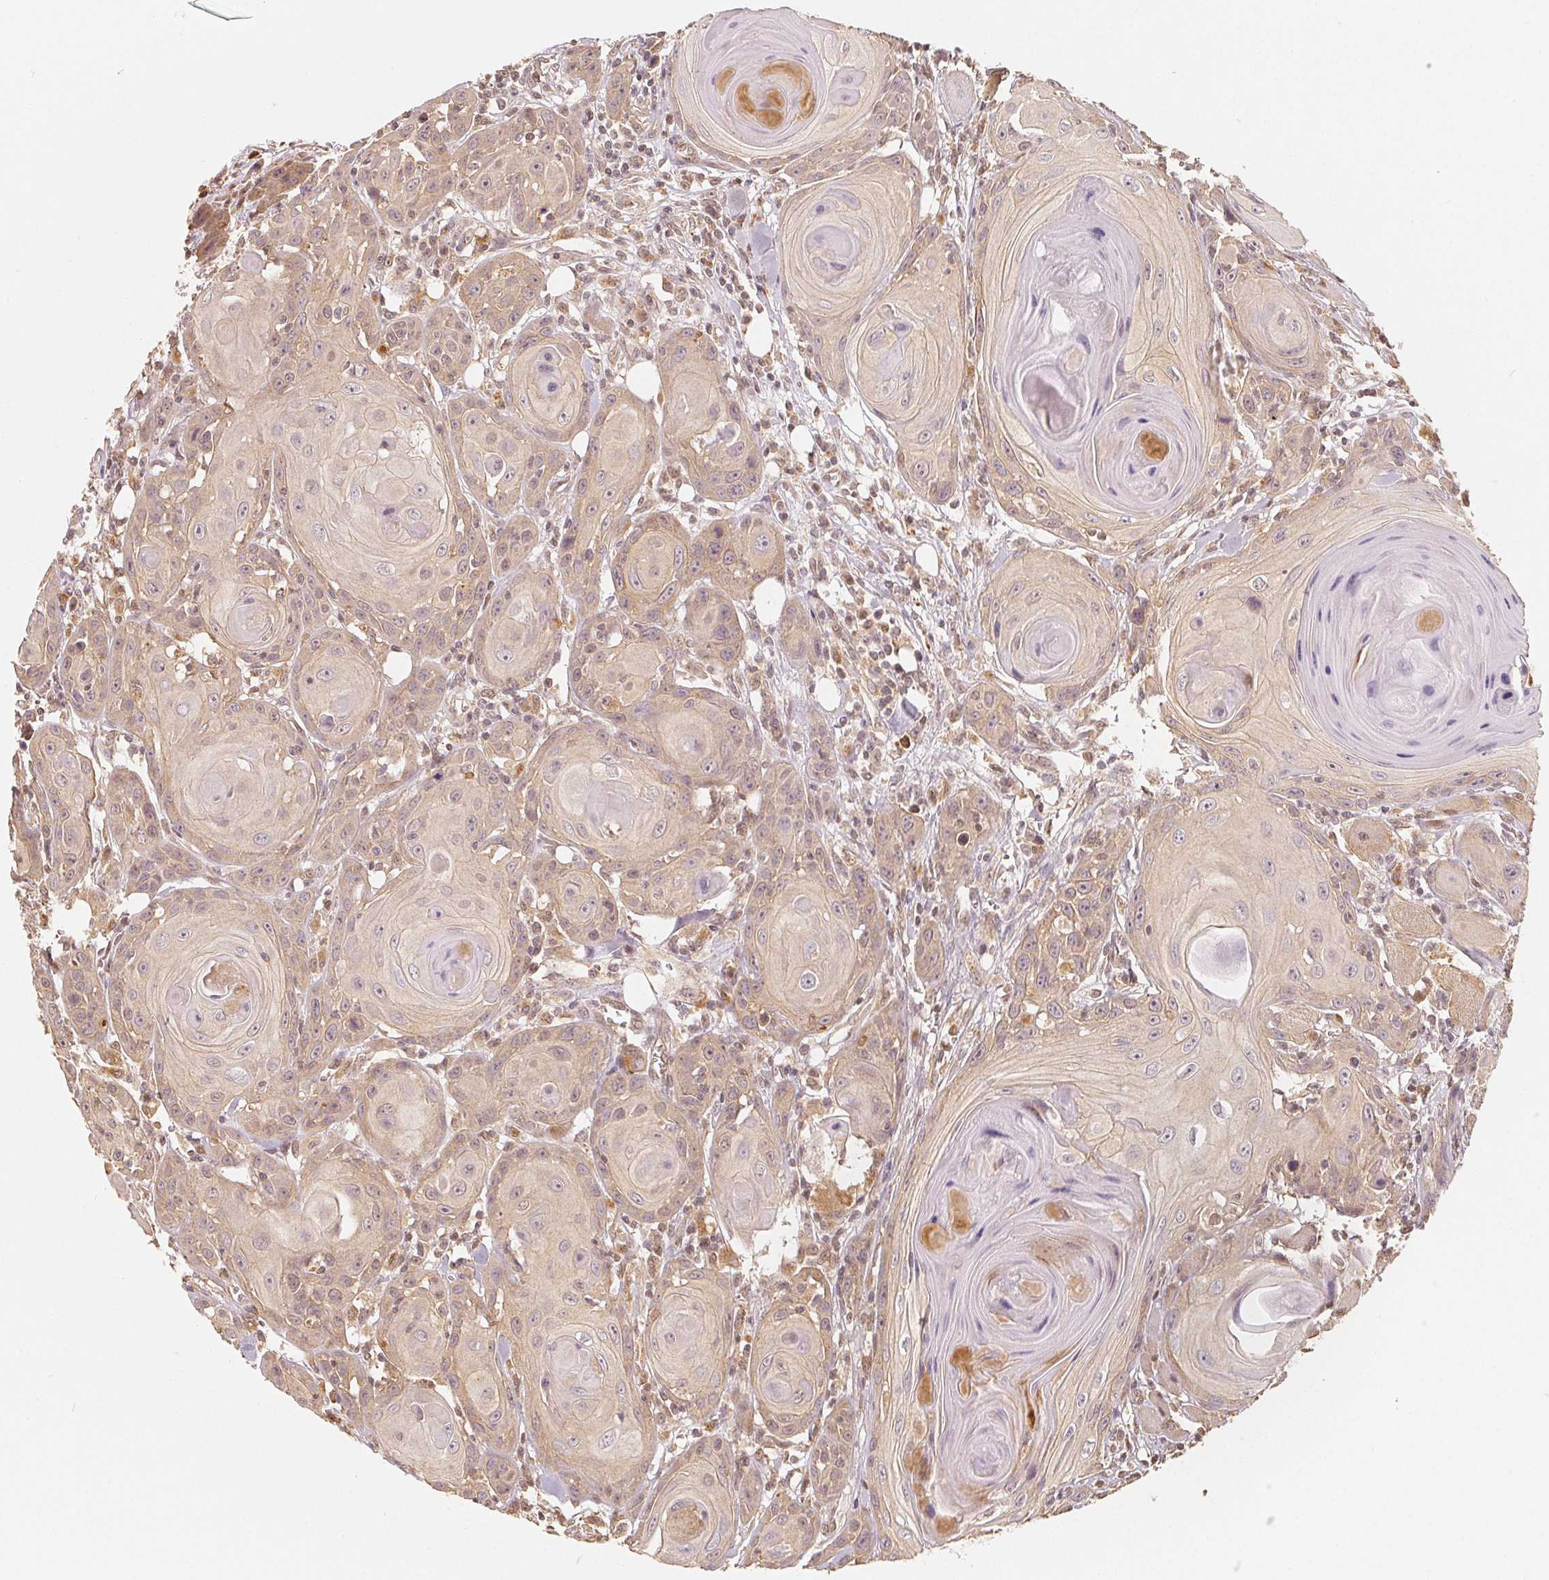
{"staining": {"intensity": "weak", "quantity": ">75%", "location": "cytoplasmic/membranous,nuclear"}, "tissue": "head and neck cancer", "cell_type": "Tumor cells", "image_type": "cancer", "snomed": [{"axis": "morphology", "description": "Squamous cell carcinoma, NOS"}, {"axis": "topography", "description": "Head-Neck"}], "caption": "Immunohistochemistry (DAB (3,3'-diaminobenzidine)) staining of human head and neck cancer displays weak cytoplasmic/membranous and nuclear protein expression in about >75% of tumor cells.", "gene": "GUSB", "patient": {"sex": "female", "age": 80}}